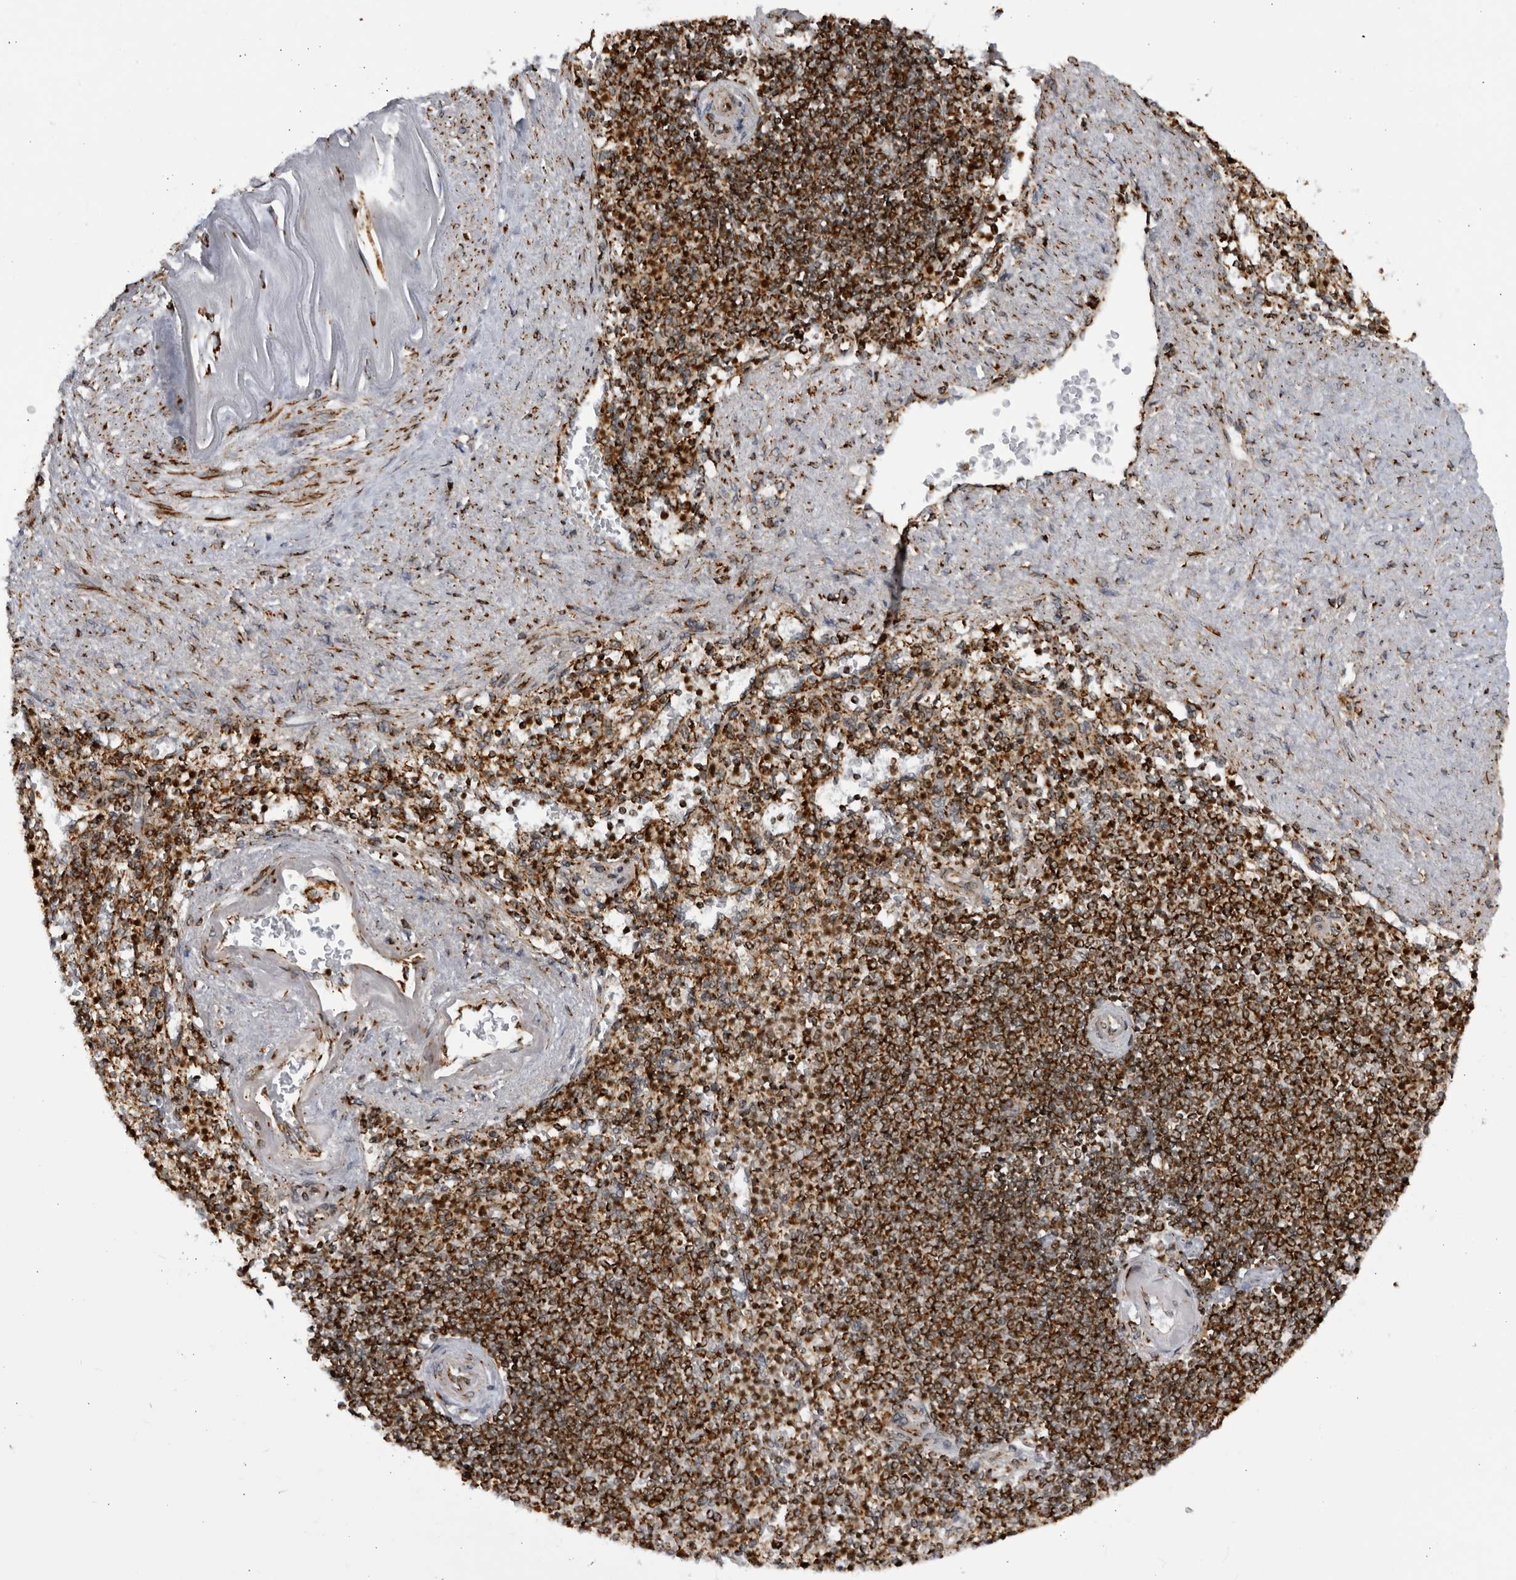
{"staining": {"intensity": "strong", "quantity": "25%-75%", "location": "cytoplasmic/membranous"}, "tissue": "spleen", "cell_type": "Cells in red pulp", "image_type": "normal", "snomed": [{"axis": "morphology", "description": "Normal tissue, NOS"}, {"axis": "topography", "description": "Spleen"}], "caption": "Protein analysis of benign spleen reveals strong cytoplasmic/membranous staining in approximately 25%-75% of cells in red pulp. (DAB (3,3'-diaminobenzidine) IHC with brightfield microscopy, high magnification).", "gene": "RBM34", "patient": {"sex": "female", "age": 74}}